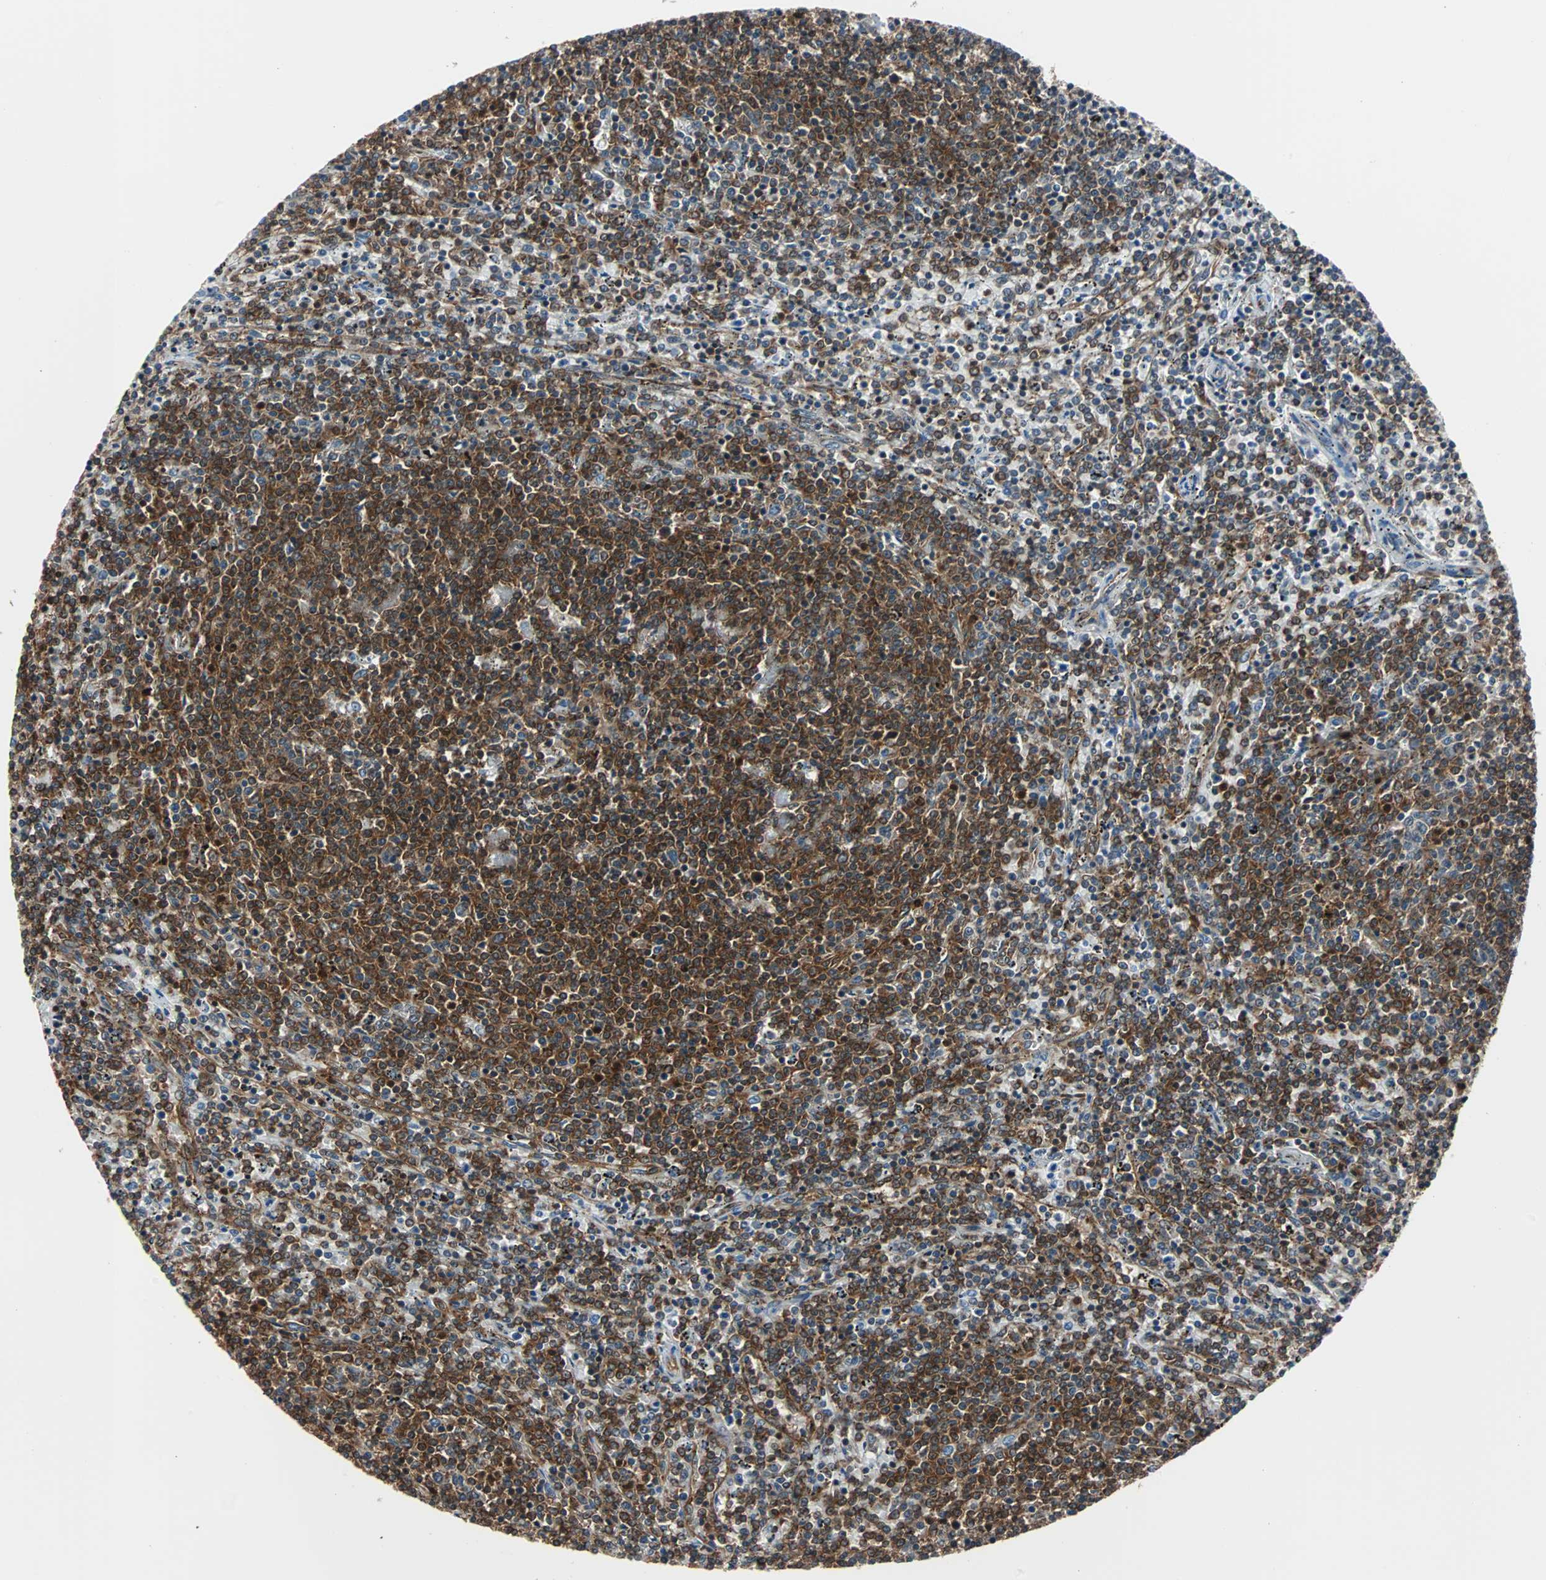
{"staining": {"intensity": "strong", "quantity": ">75%", "location": "cytoplasmic/membranous"}, "tissue": "lymphoma", "cell_type": "Tumor cells", "image_type": "cancer", "snomed": [{"axis": "morphology", "description": "Malignant lymphoma, non-Hodgkin's type, Low grade"}, {"axis": "topography", "description": "Spleen"}], "caption": "Immunohistochemical staining of human lymphoma shows strong cytoplasmic/membranous protein staining in about >75% of tumor cells. The staining was performed using DAB (3,3'-diaminobenzidine), with brown indicating positive protein expression. Nuclei are stained blue with hematoxylin.", "gene": "RELA", "patient": {"sex": "female", "age": 50}}